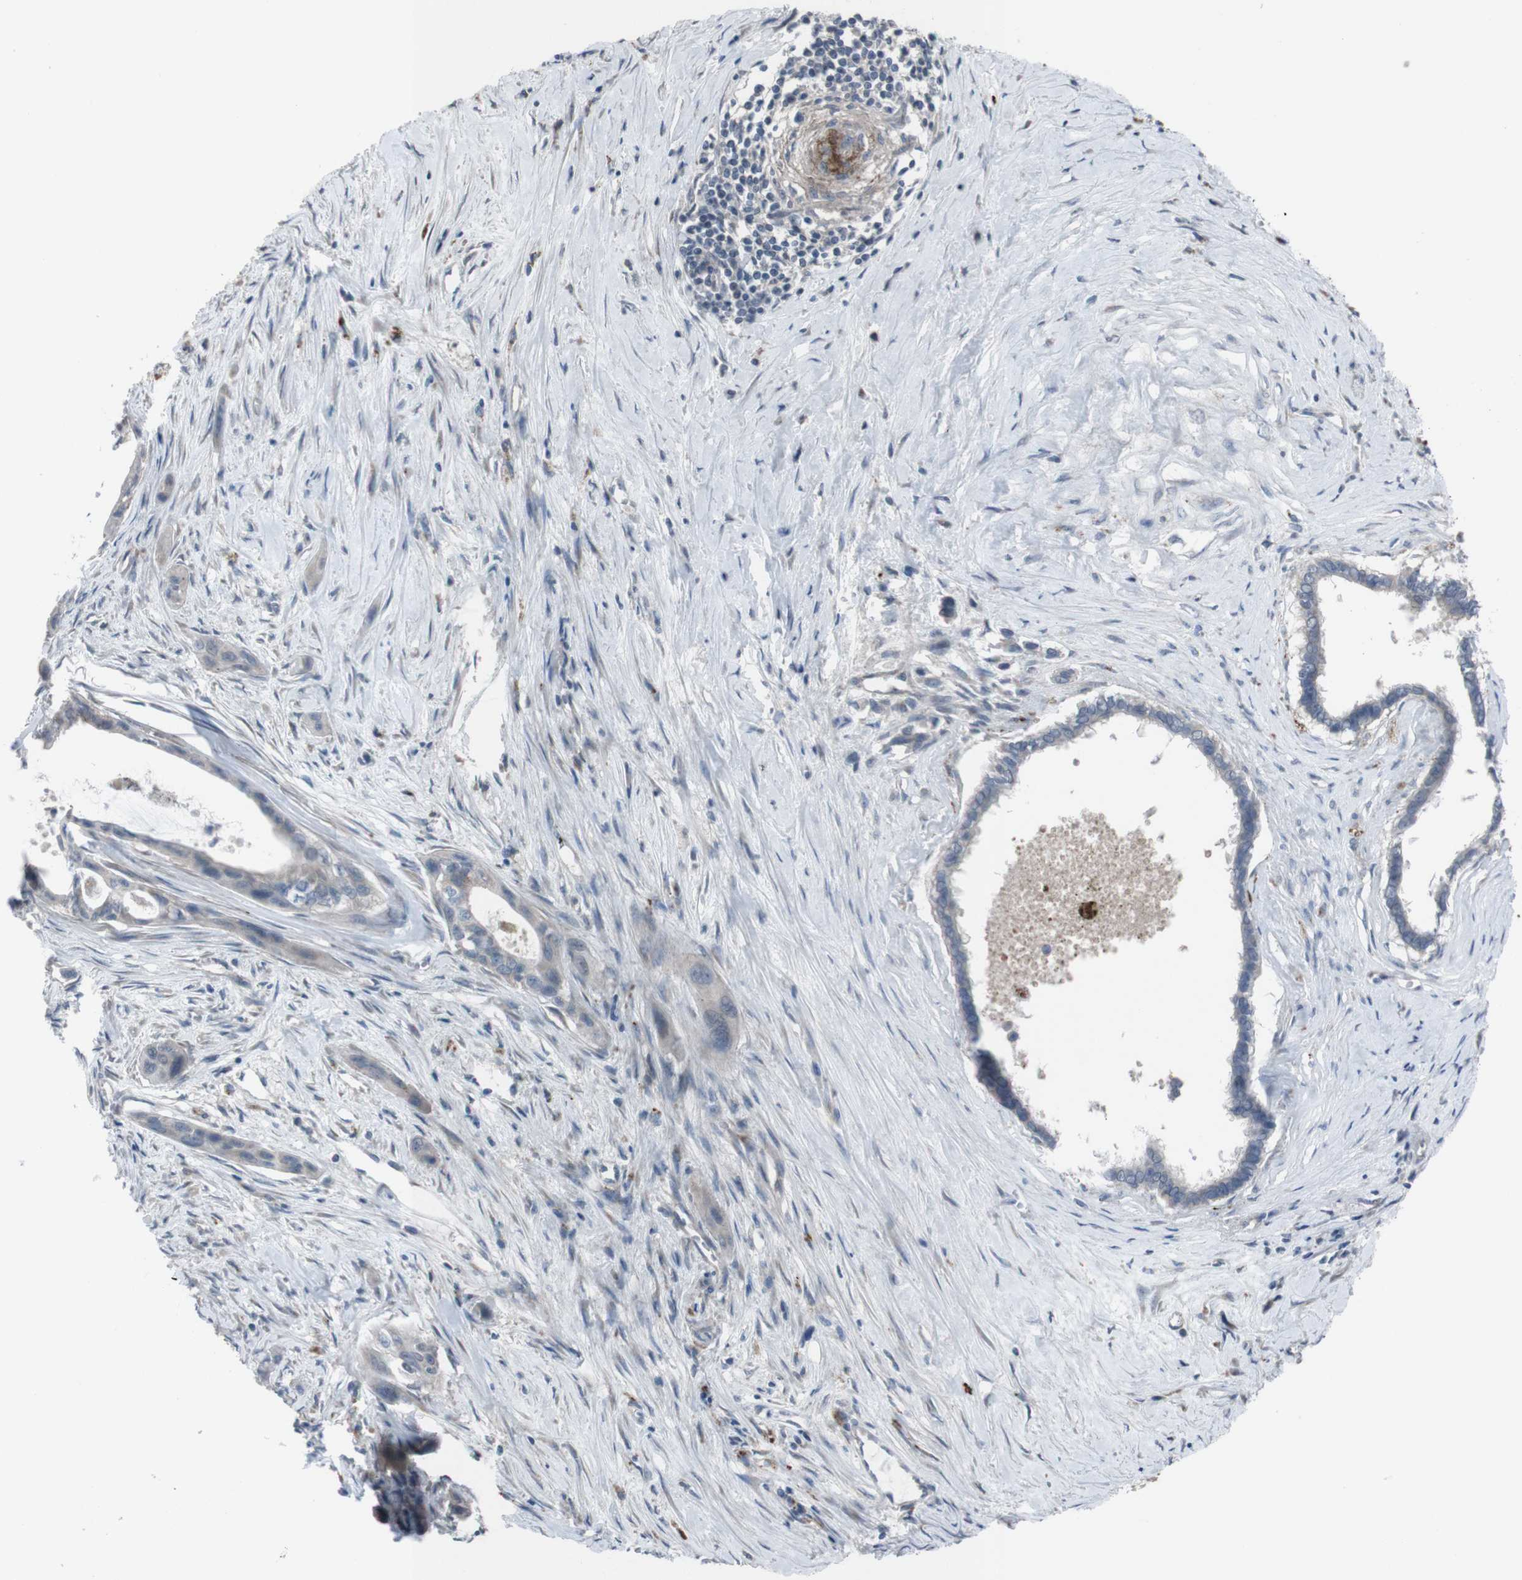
{"staining": {"intensity": "negative", "quantity": "none", "location": "none"}, "tissue": "pancreatic cancer", "cell_type": "Tumor cells", "image_type": "cancer", "snomed": [{"axis": "morphology", "description": "Adenocarcinoma, NOS"}, {"axis": "topography", "description": "Pancreas"}], "caption": "Photomicrograph shows no significant protein expression in tumor cells of pancreatic cancer (adenocarcinoma).", "gene": "EFNA5", "patient": {"sex": "male", "age": 73}}